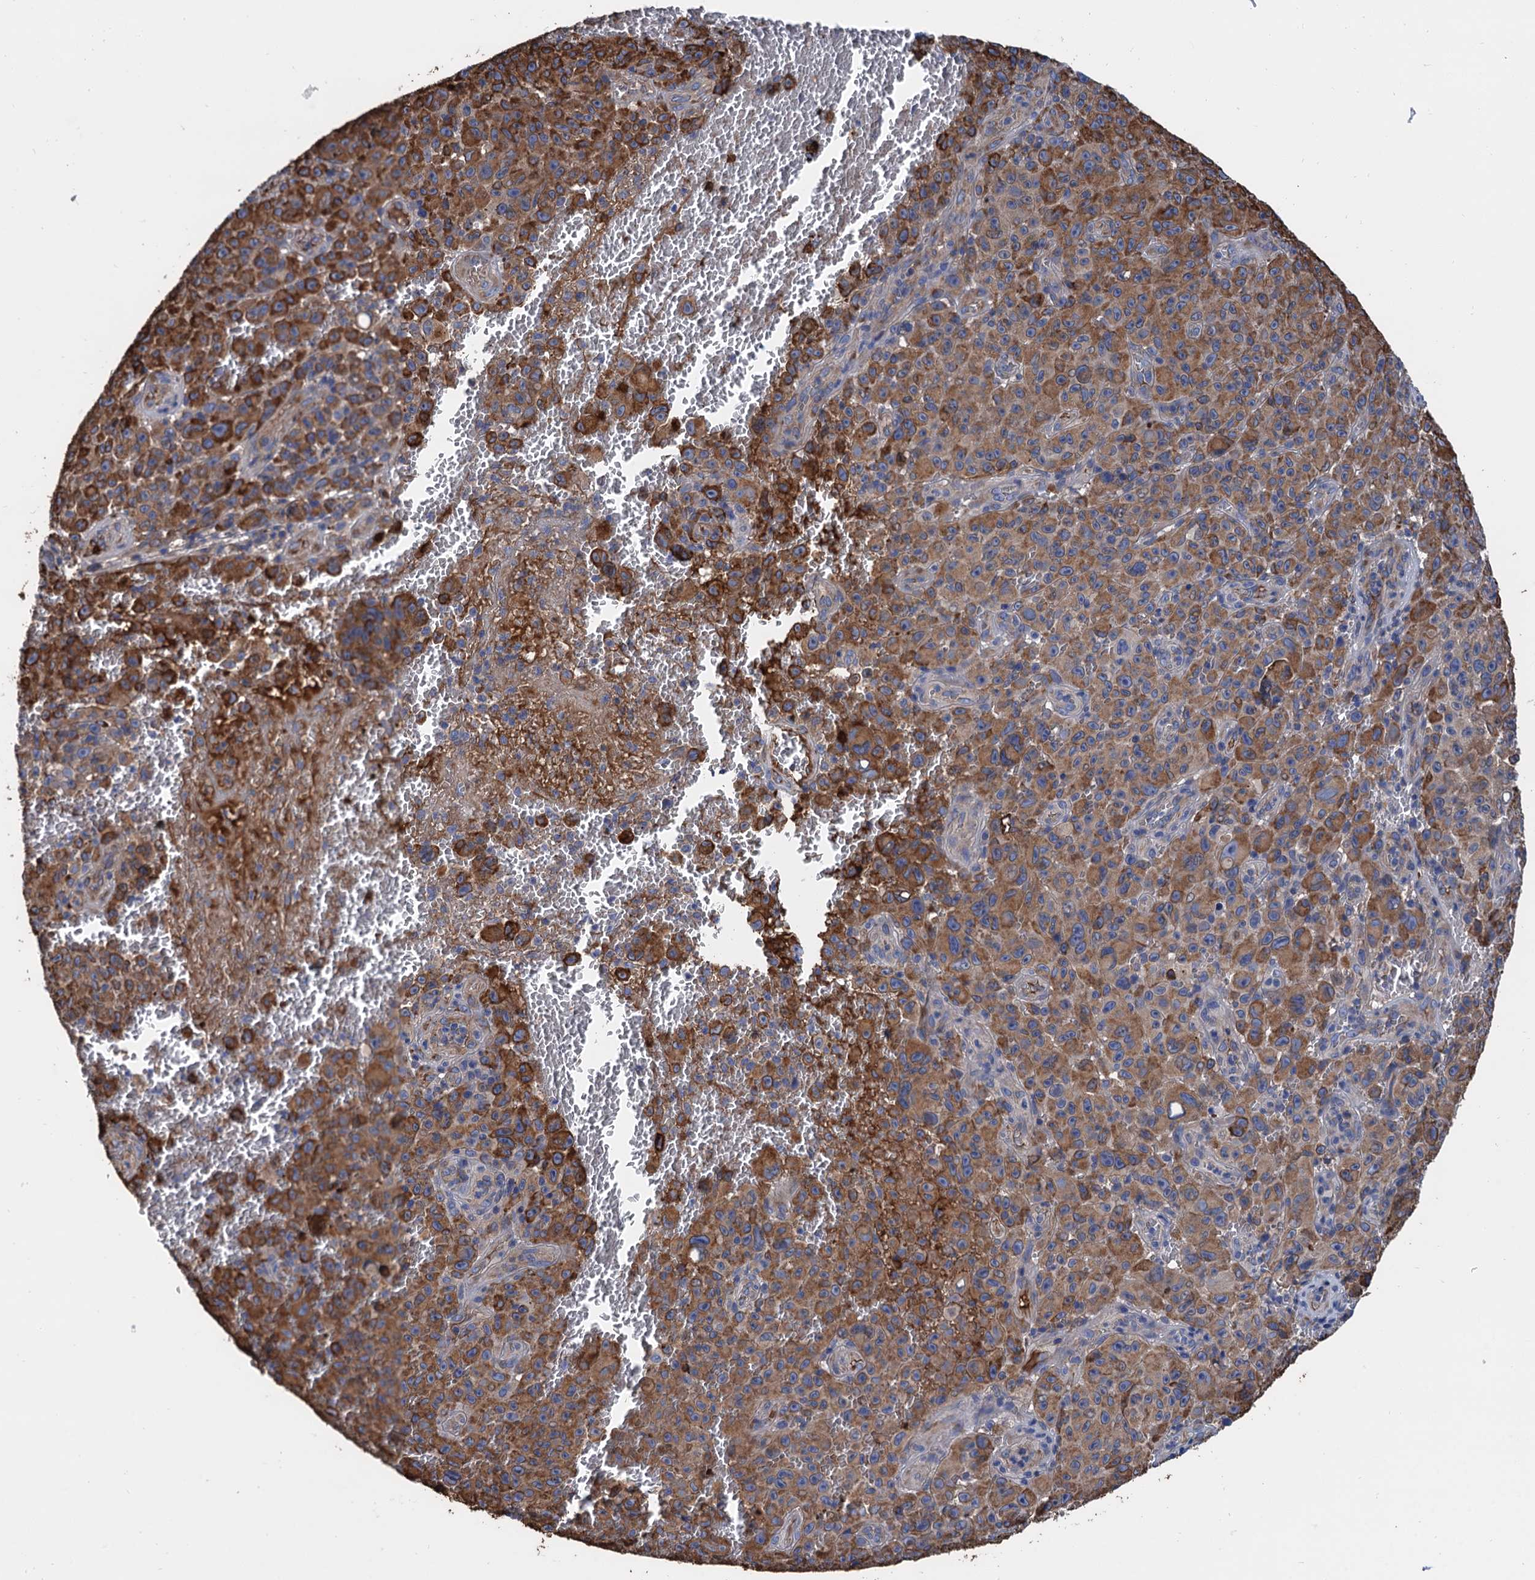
{"staining": {"intensity": "moderate", "quantity": ">75%", "location": "cytoplasmic/membranous"}, "tissue": "melanoma", "cell_type": "Tumor cells", "image_type": "cancer", "snomed": [{"axis": "morphology", "description": "Malignant melanoma, NOS"}, {"axis": "topography", "description": "Skin"}], "caption": "This is a histology image of immunohistochemistry (IHC) staining of malignant melanoma, which shows moderate expression in the cytoplasmic/membranous of tumor cells.", "gene": "CNNM1", "patient": {"sex": "female", "age": 82}}